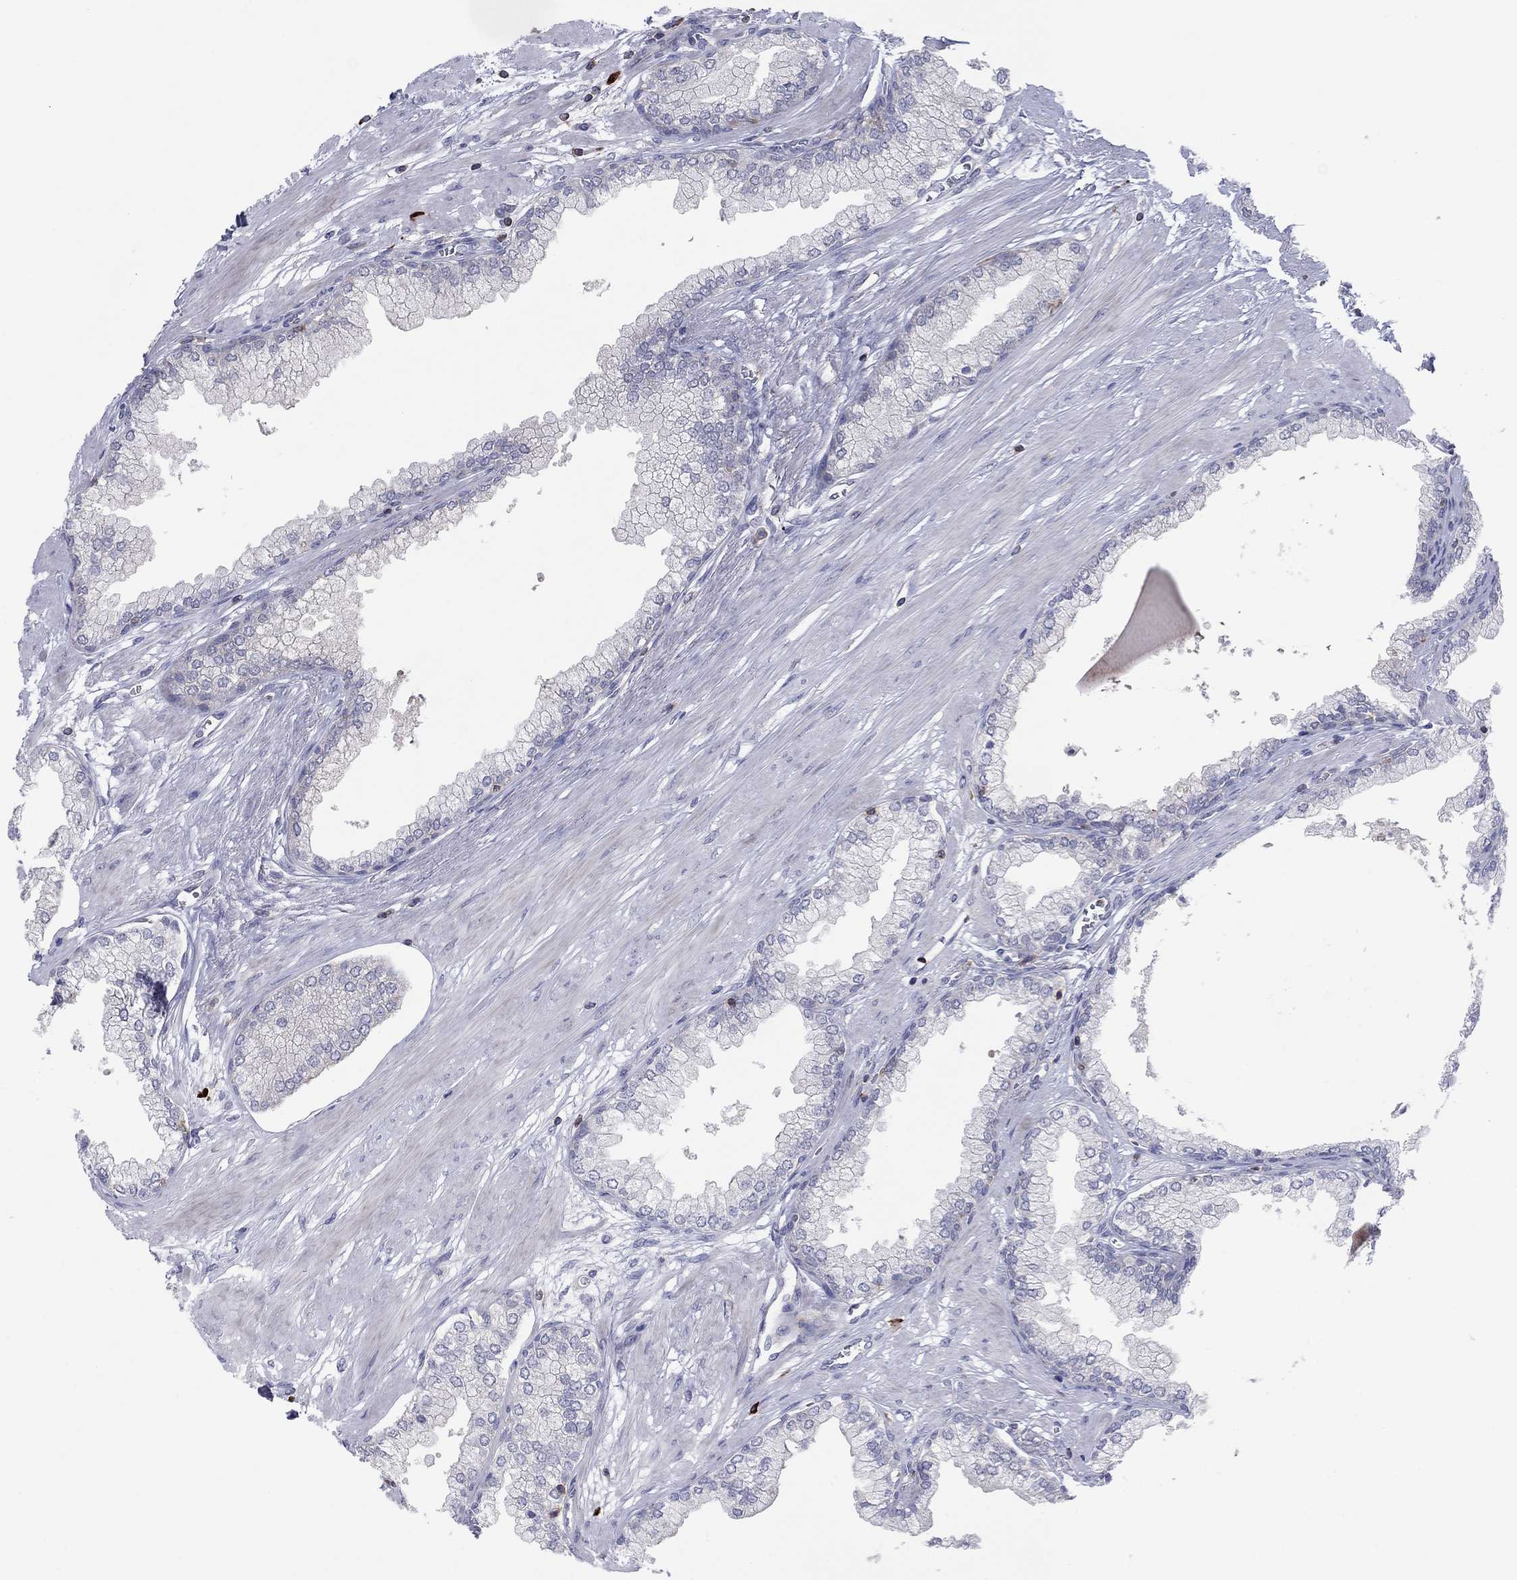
{"staining": {"intensity": "negative", "quantity": "none", "location": "none"}, "tissue": "prostate cancer", "cell_type": "Tumor cells", "image_type": "cancer", "snomed": [{"axis": "morphology", "description": "Adenocarcinoma, NOS"}, {"axis": "topography", "description": "Prostate and seminal vesicle, NOS"}, {"axis": "topography", "description": "Prostate"}], "caption": "The histopathology image reveals no staining of tumor cells in prostate cancer (adenocarcinoma).", "gene": "PVR", "patient": {"sex": "male", "age": 69}}